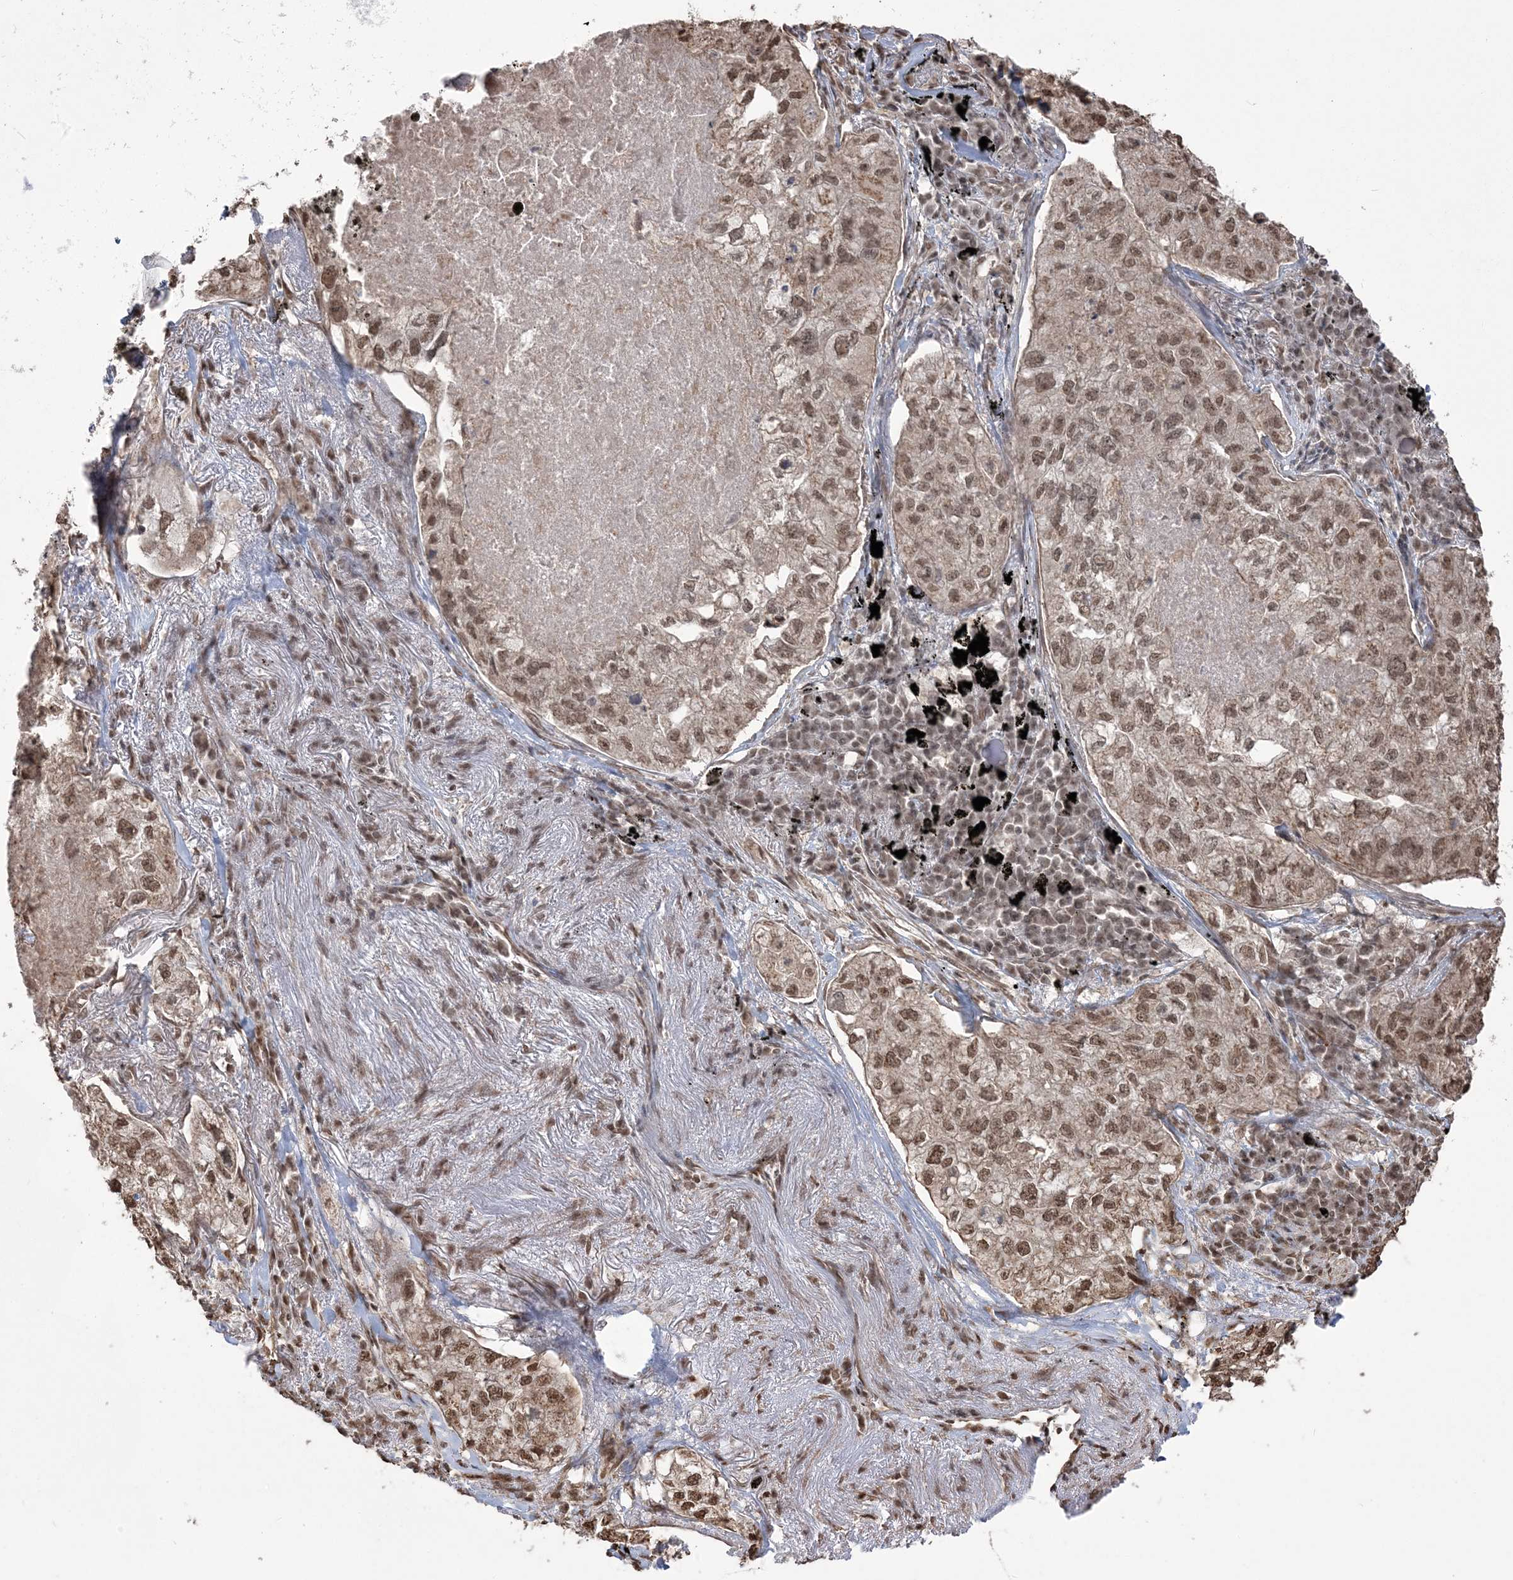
{"staining": {"intensity": "moderate", "quantity": ">75%", "location": "nuclear"}, "tissue": "lung cancer", "cell_type": "Tumor cells", "image_type": "cancer", "snomed": [{"axis": "morphology", "description": "Adenocarcinoma, NOS"}, {"axis": "topography", "description": "Lung"}], "caption": "Immunohistochemistry (IHC) histopathology image of neoplastic tissue: human lung cancer (adenocarcinoma) stained using IHC shows medium levels of moderate protein expression localized specifically in the nuclear of tumor cells, appearing as a nuclear brown color.", "gene": "ZNF839", "patient": {"sex": "male", "age": 65}}